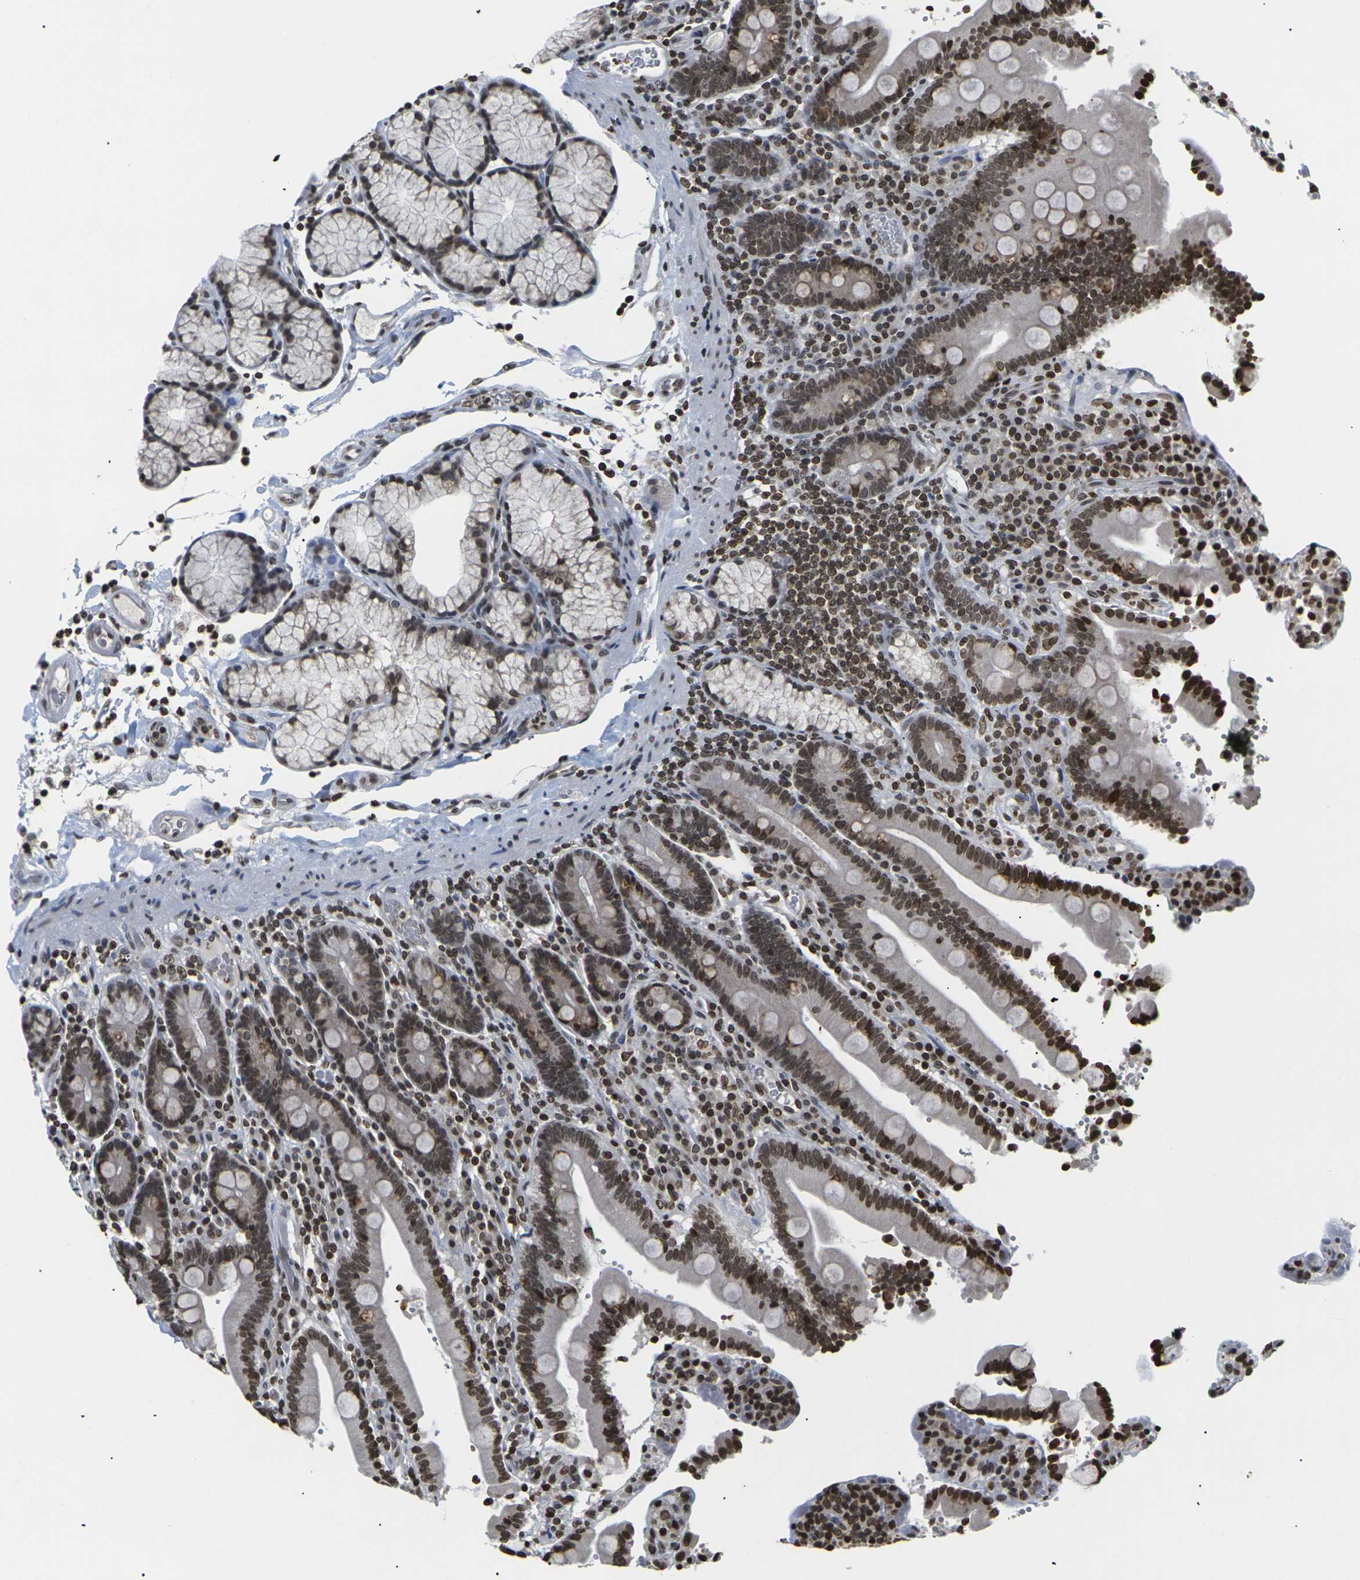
{"staining": {"intensity": "strong", "quantity": ">75%", "location": "nuclear"}, "tissue": "duodenum", "cell_type": "Glandular cells", "image_type": "normal", "snomed": [{"axis": "morphology", "description": "Normal tissue, NOS"}, {"axis": "topography", "description": "Small intestine, NOS"}], "caption": "Strong nuclear protein staining is seen in about >75% of glandular cells in duodenum.", "gene": "ETV5", "patient": {"sex": "female", "age": 71}}